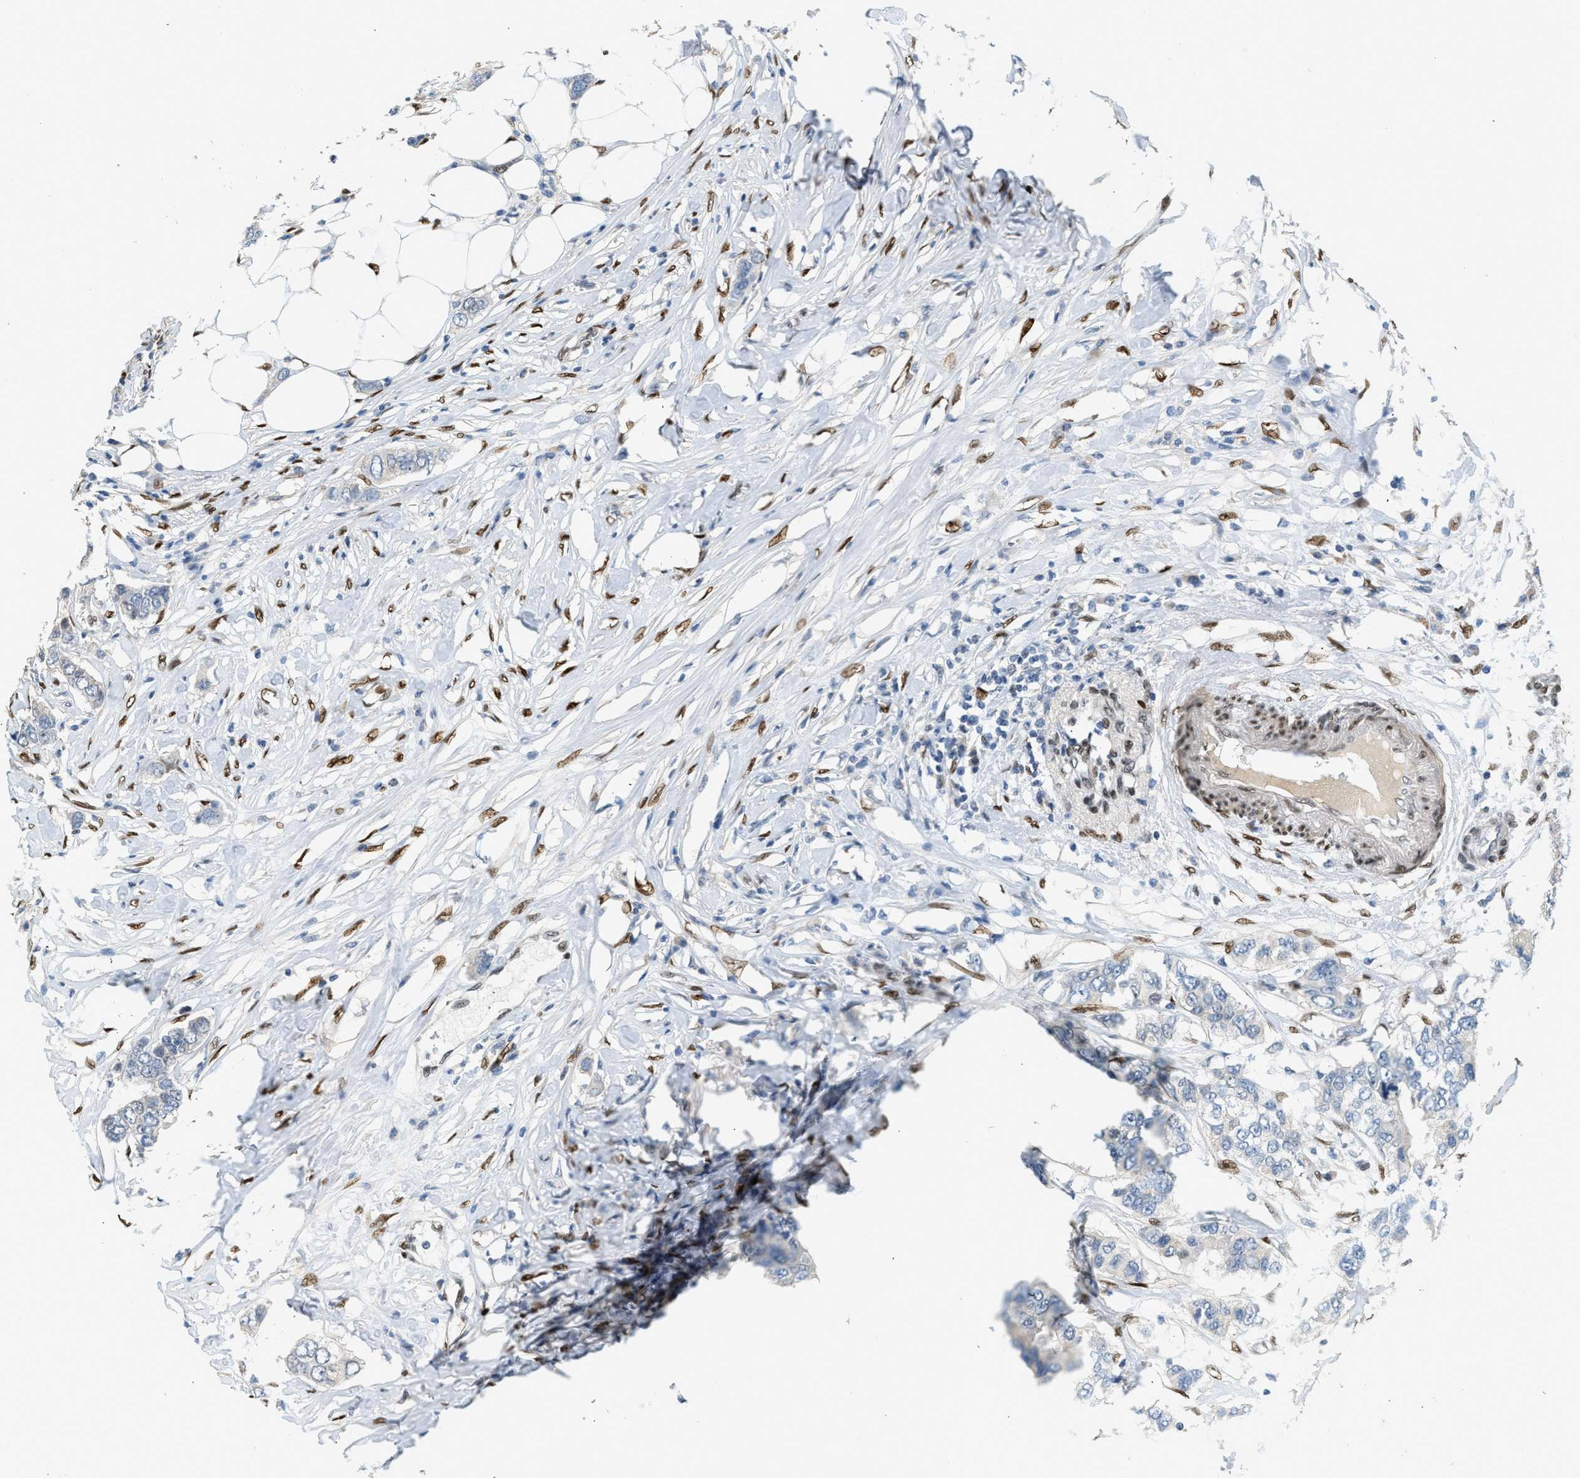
{"staining": {"intensity": "weak", "quantity": "<25%", "location": "nuclear"}, "tissue": "breast cancer", "cell_type": "Tumor cells", "image_type": "cancer", "snomed": [{"axis": "morphology", "description": "Duct carcinoma"}, {"axis": "topography", "description": "Breast"}], "caption": "Invasive ductal carcinoma (breast) was stained to show a protein in brown. There is no significant staining in tumor cells.", "gene": "ZBTB20", "patient": {"sex": "female", "age": 50}}